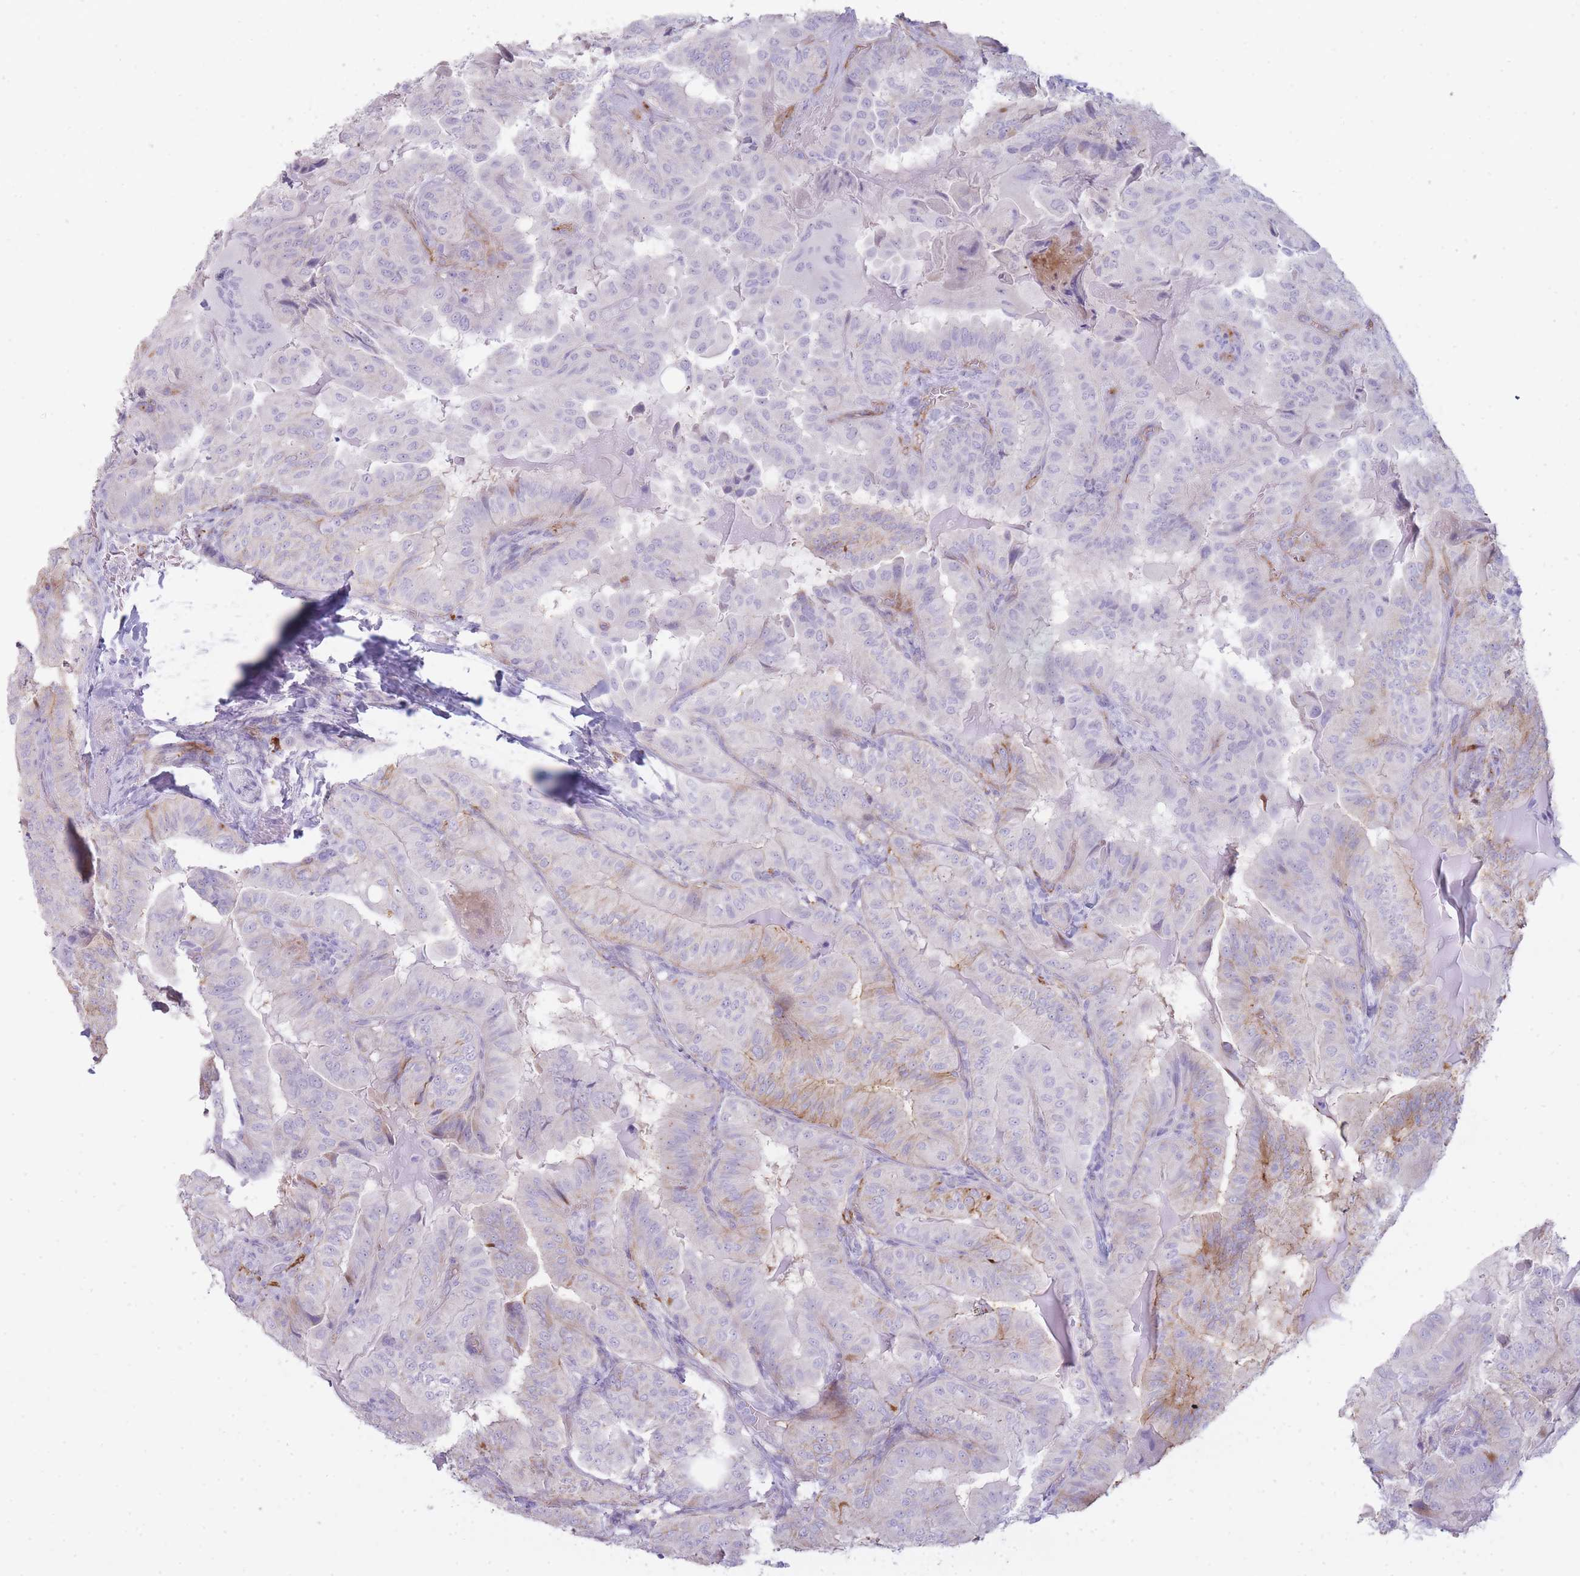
{"staining": {"intensity": "weak", "quantity": "<25%", "location": "cytoplasmic/membranous"}, "tissue": "thyroid cancer", "cell_type": "Tumor cells", "image_type": "cancer", "snomed": [{"axis": "morphology", "description": "Papillary adenocarcinoma, NOS"}, {"axis": "topography", "description": "Thyroid gland"}], "caption": "An immunohistochemistry (IHC) histopathology image of thyroid cancer is shown. There is no staining in tumor cells of thyroid cancer.", "gene": "UTP14A", "patient": {"sex": "female", "age": 68}}